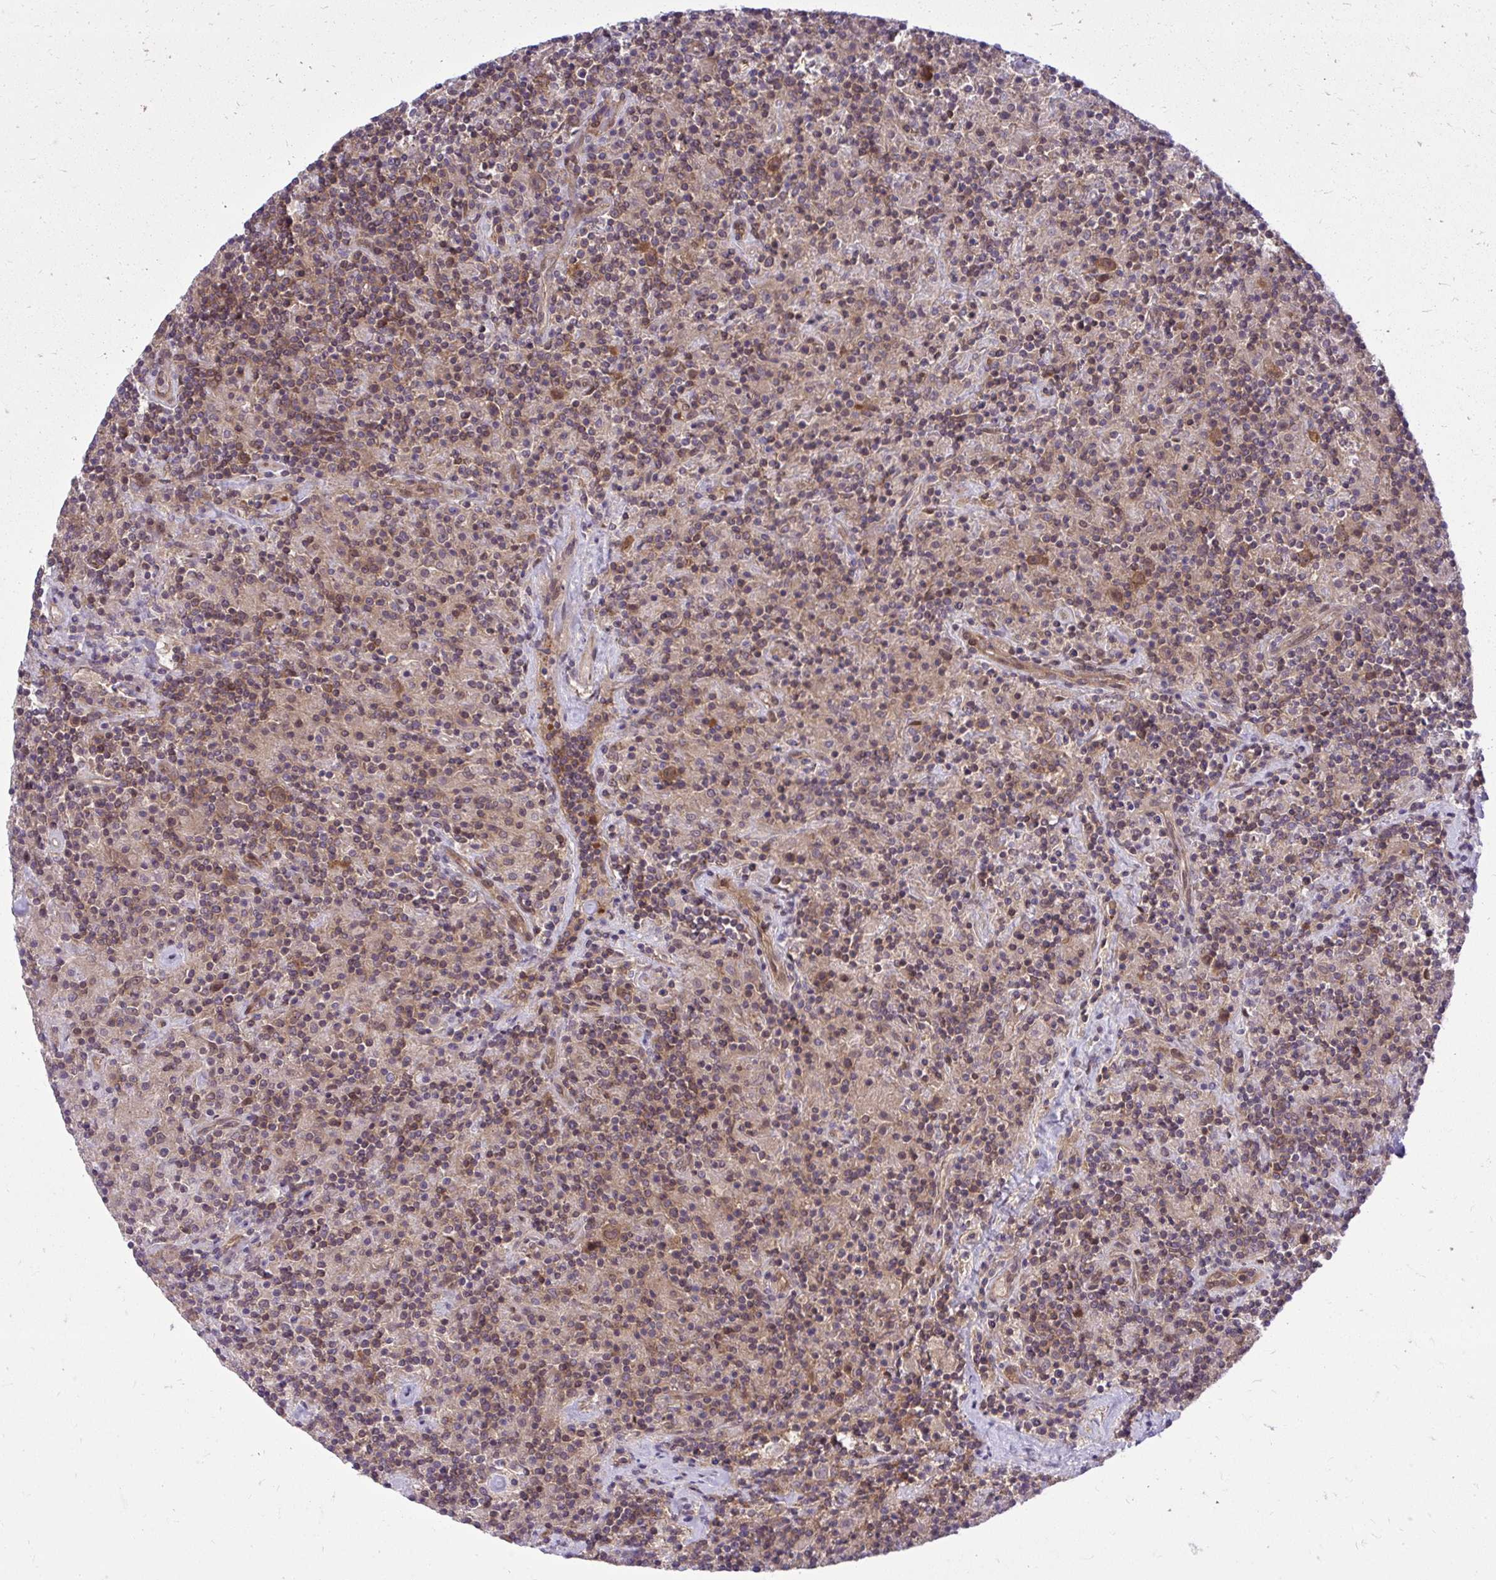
{"staining": {"intensity": "moderate", "quantity": ">75%", "location": "cytoplasmic/membranous"}, "tissue": "lymphoma", "cell_type": "Tumor cells", "image_type": "cancer", "snomed": [{"axis": "morphology", "description": "Hodgkin's disease, NOS"}, {"axis": "topography", "description": "Lymph node"}], "caption": "An image of human Hodgkin's disease stained for a protein displays moderate cytoplasmic/membranous brown staining in tumor cells.", "gene": "PPP5C", "patient": {"sex": "male", "age": 70}}